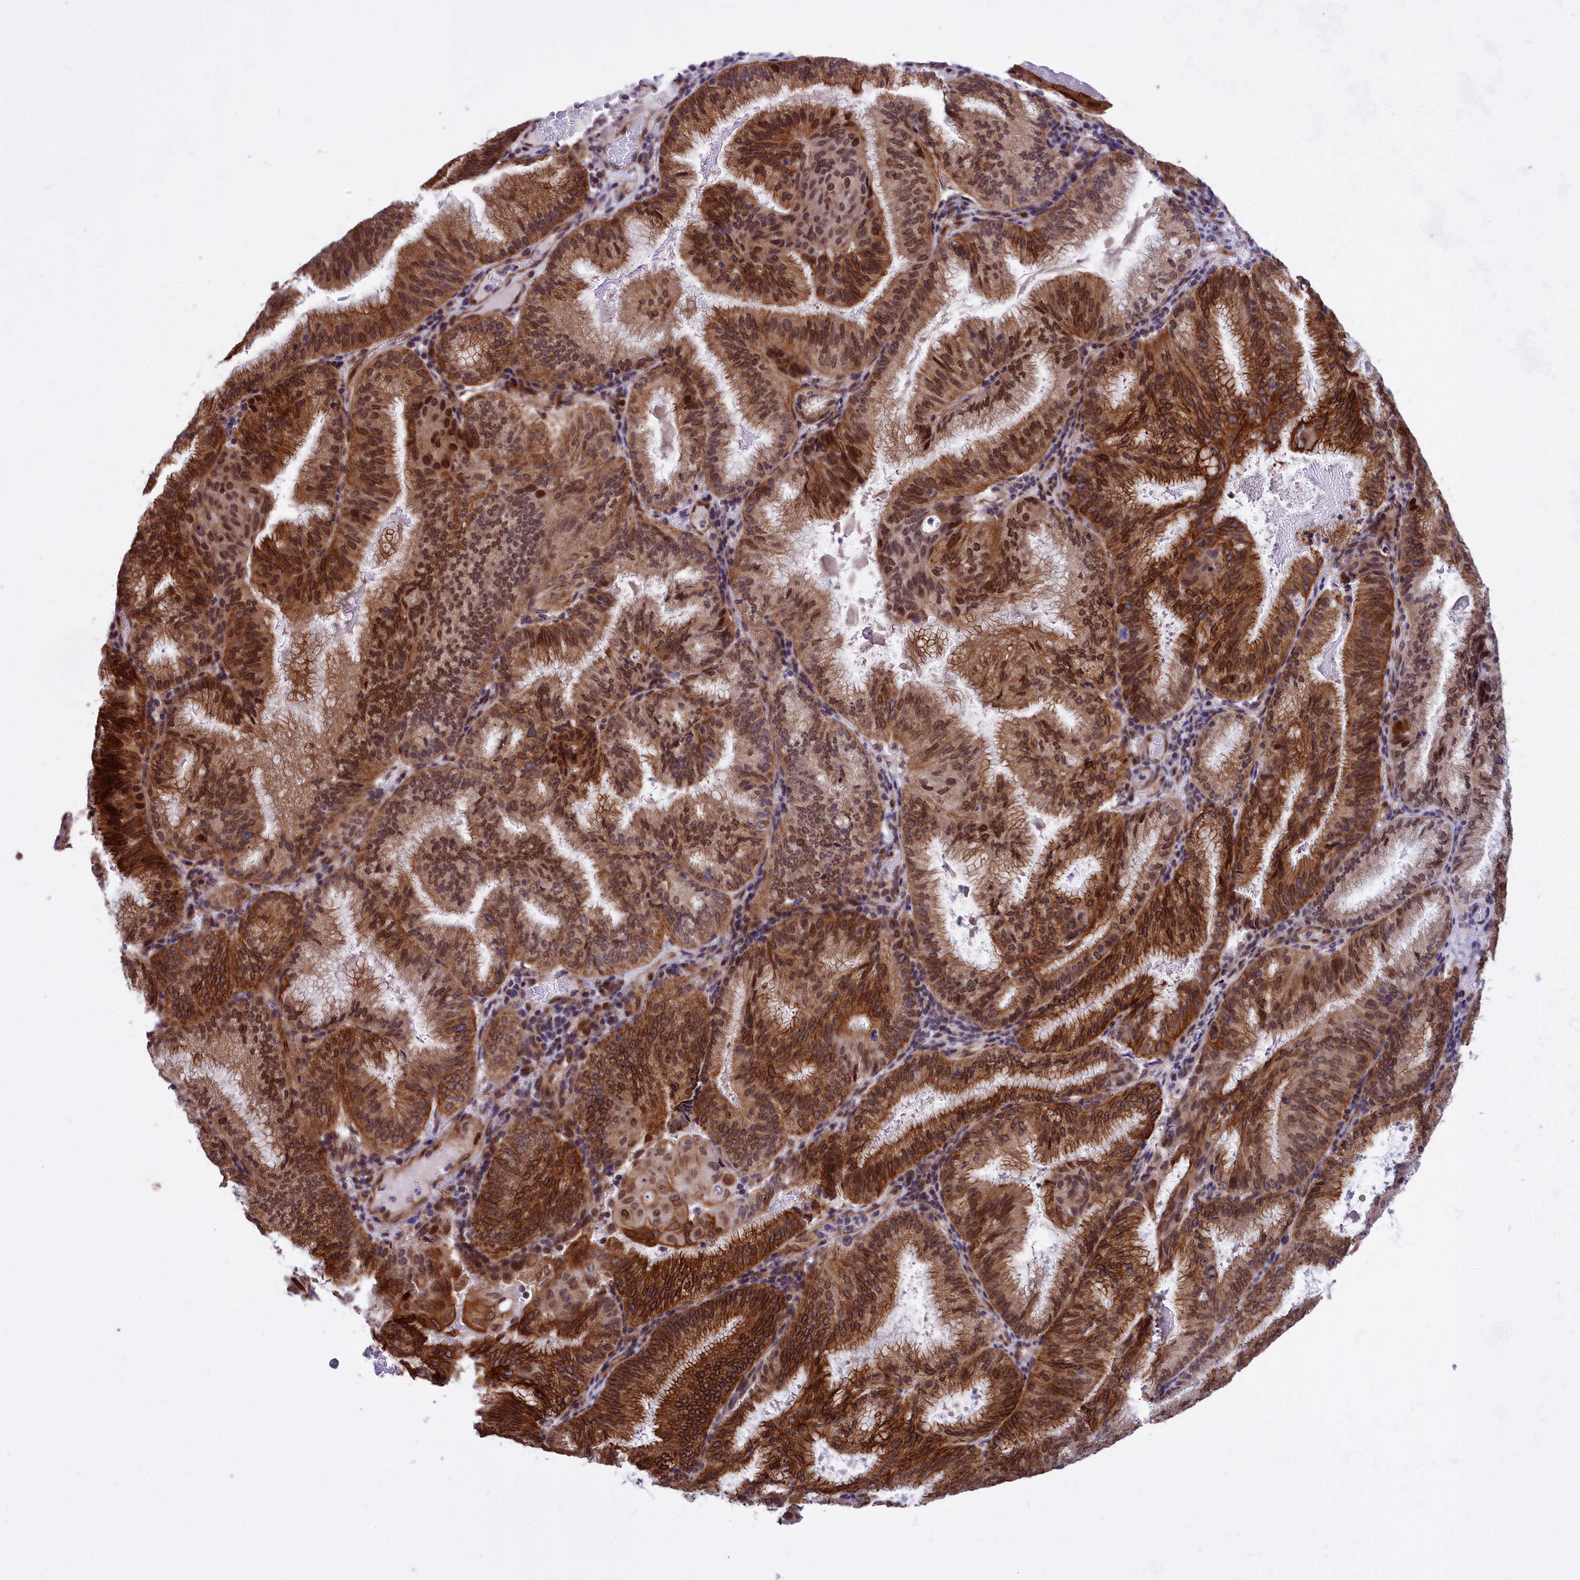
{"staining": {"intensity": "strong", "quantity": ">75%", "location": "cytoplasmic/membranous,nuclear"}, "tissue": "endometrial cancer", "cell_type": "Tumor cells", "image_type": "cancer", "snomed": [{"axis": "morphology", "description": "Adenocarcinoma, NOS"}, {"axis": "topography", "description": "Endometrium"}], "caption": "This photomicrograph exhibits immunohistochemistry staining of human endometrial cancer (adenocarcinoma), with high strong cytoplasmic/membranous and nuclear expression in about >75% of tumor cells.", "gene": "ABCB8", "patient": {"sex": "female", "age": 49}}